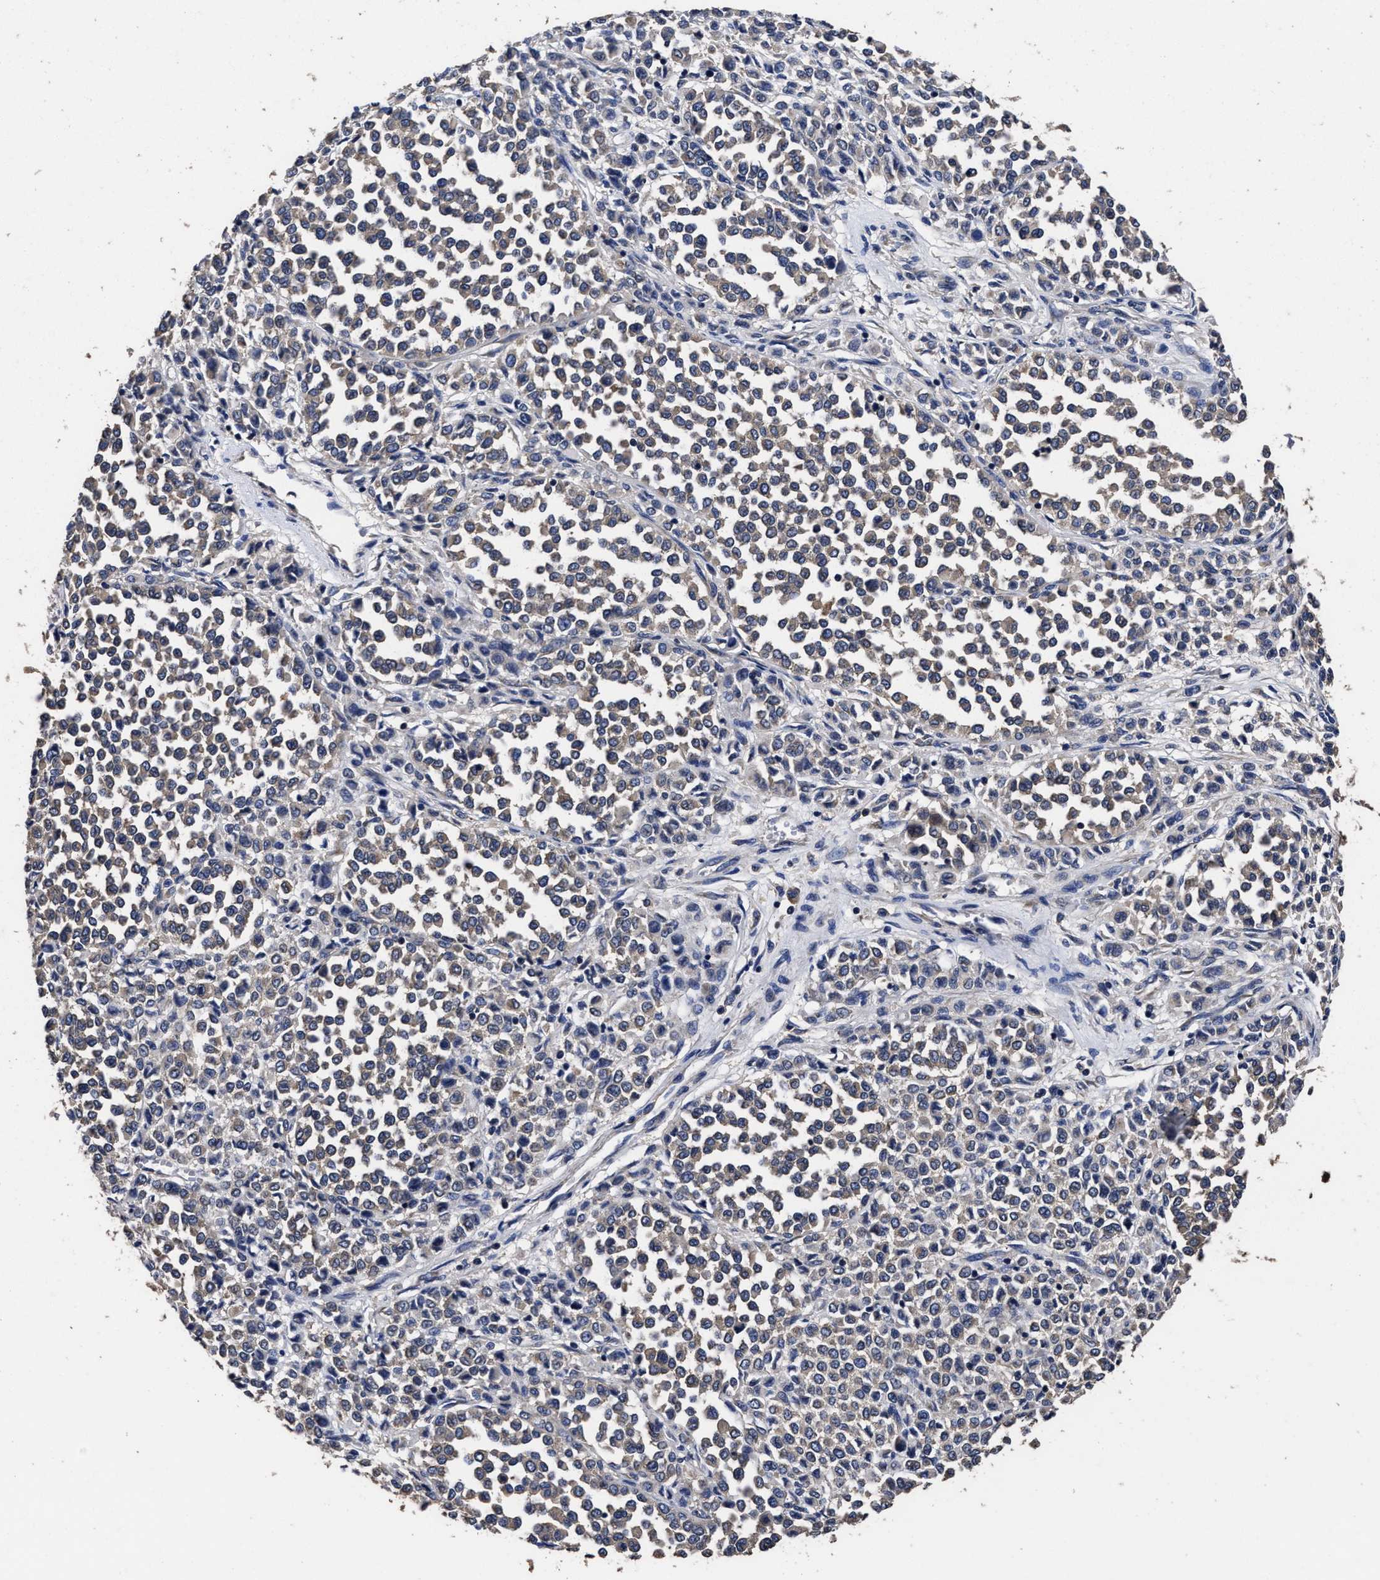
{"staining": {"intensity": "weak", "quantity": ">75%", "location": "cytoplasmic/membranous"}, "tissue": "melanoma", "cell_type": "Tumor cells", "image_type": "cancer", "snomed": [{"axis": "morphology", "description": "Malignant melanoma, Metastatic site"}, {"axis": "topography", "description": "Pancreas"}], "caption": "Melanoma was stained to show a protein in brown. There is low levels of weak cytoplasmic/membranous staining in about >75% of tumor cells.", "gene": "AVEN", "patient": {"sex": "female", "age": 30}}